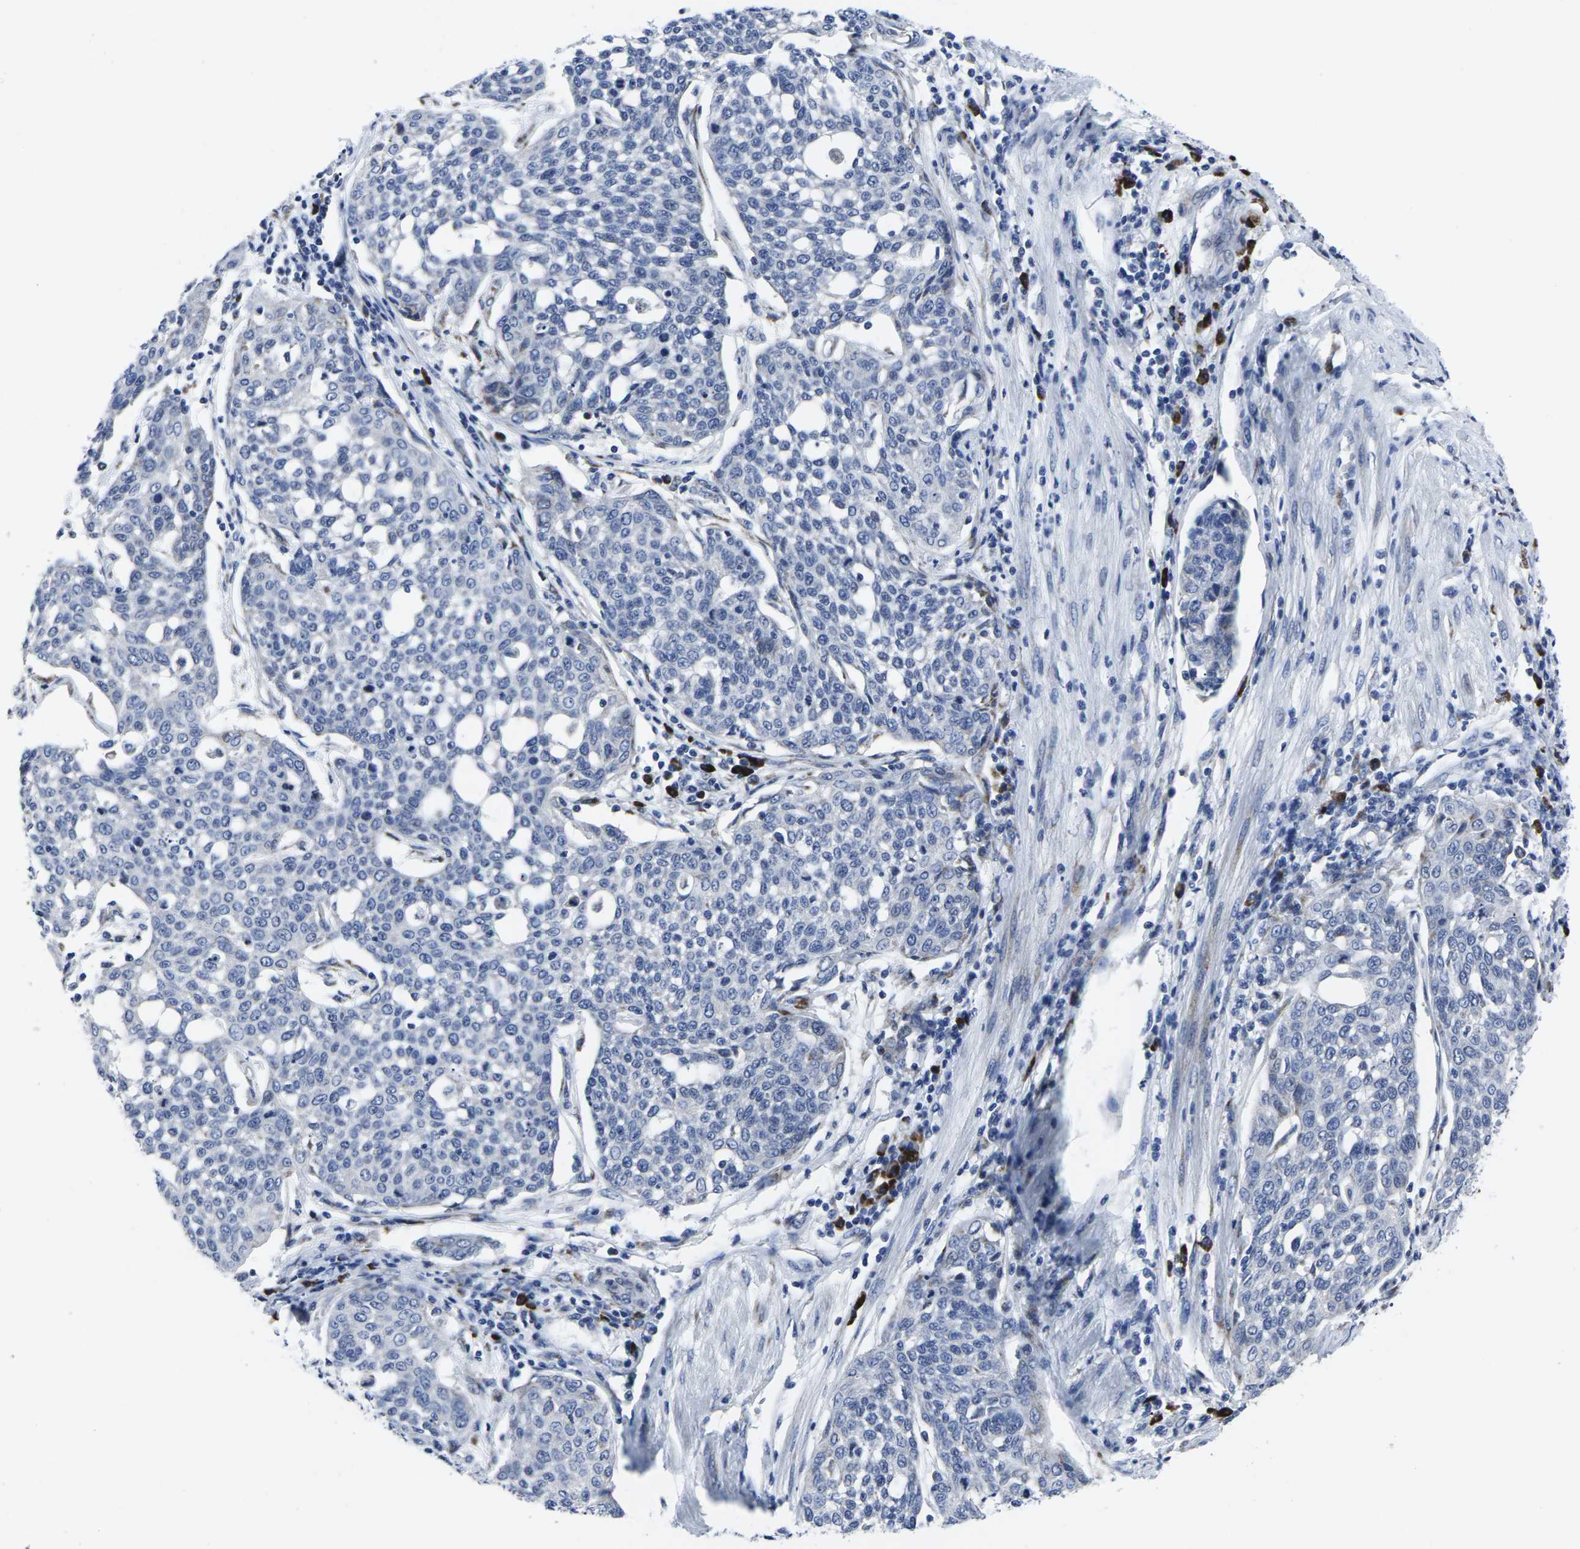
{"staining": {"intensity": "negative", "quantity": "none", "location": "none"}, "tissue": "cervical cancer", "cell_type": "Tumor cells", "image_type": "cancer", "snomed": [{"axis": "morphology", "description": "Squamous cell carcinoma, NOS"}, {"axis": "topography", "description": "Cervix"}], "caption": "Tumor cells are negative for protein expression in human cervical squamous cell carcinoma. (DAB immunohistochemistry (IHC) visualized using brightfield microscopy, high magnification).", "gene": "RPN1", "patient": {"sex": "female", "age": 34}}